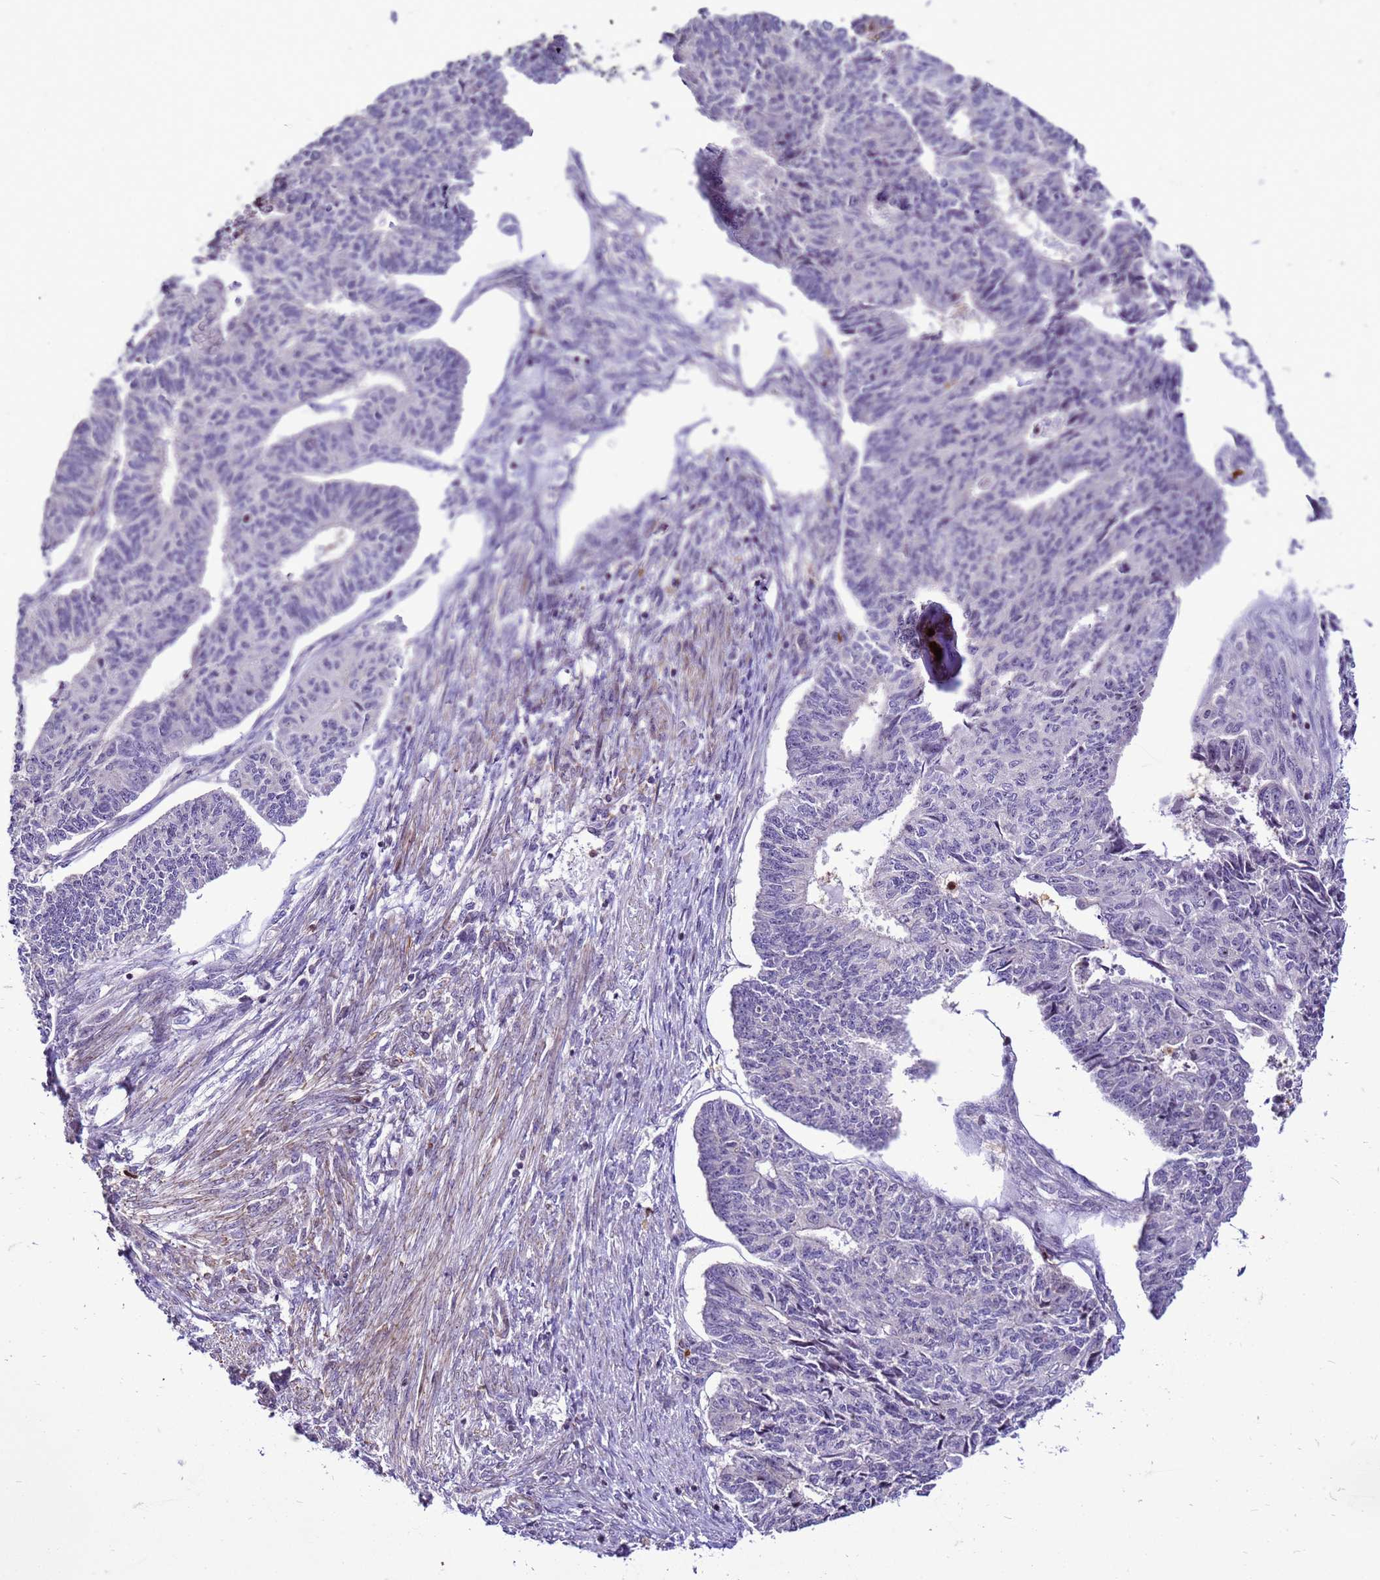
{"staining": {"intensity": "negative", "quantity": "none", "location": "none"}, "tissue": "endometrial cancer", "cell_type": "Tumor cells", "image_type": "cancer", "snomed": [{"axis": "morphology", "description": "Adenocarcinoma, NOS"}, {"axis": "topography", "description": "Endometrium"}], "caption": "DAB immunohistochemical staining of human endometrial adenocarcinoma reveals no significant staining in tumor cells.", "gene": "VPS4B", "patient": {"sex": "female", "age": 32}}